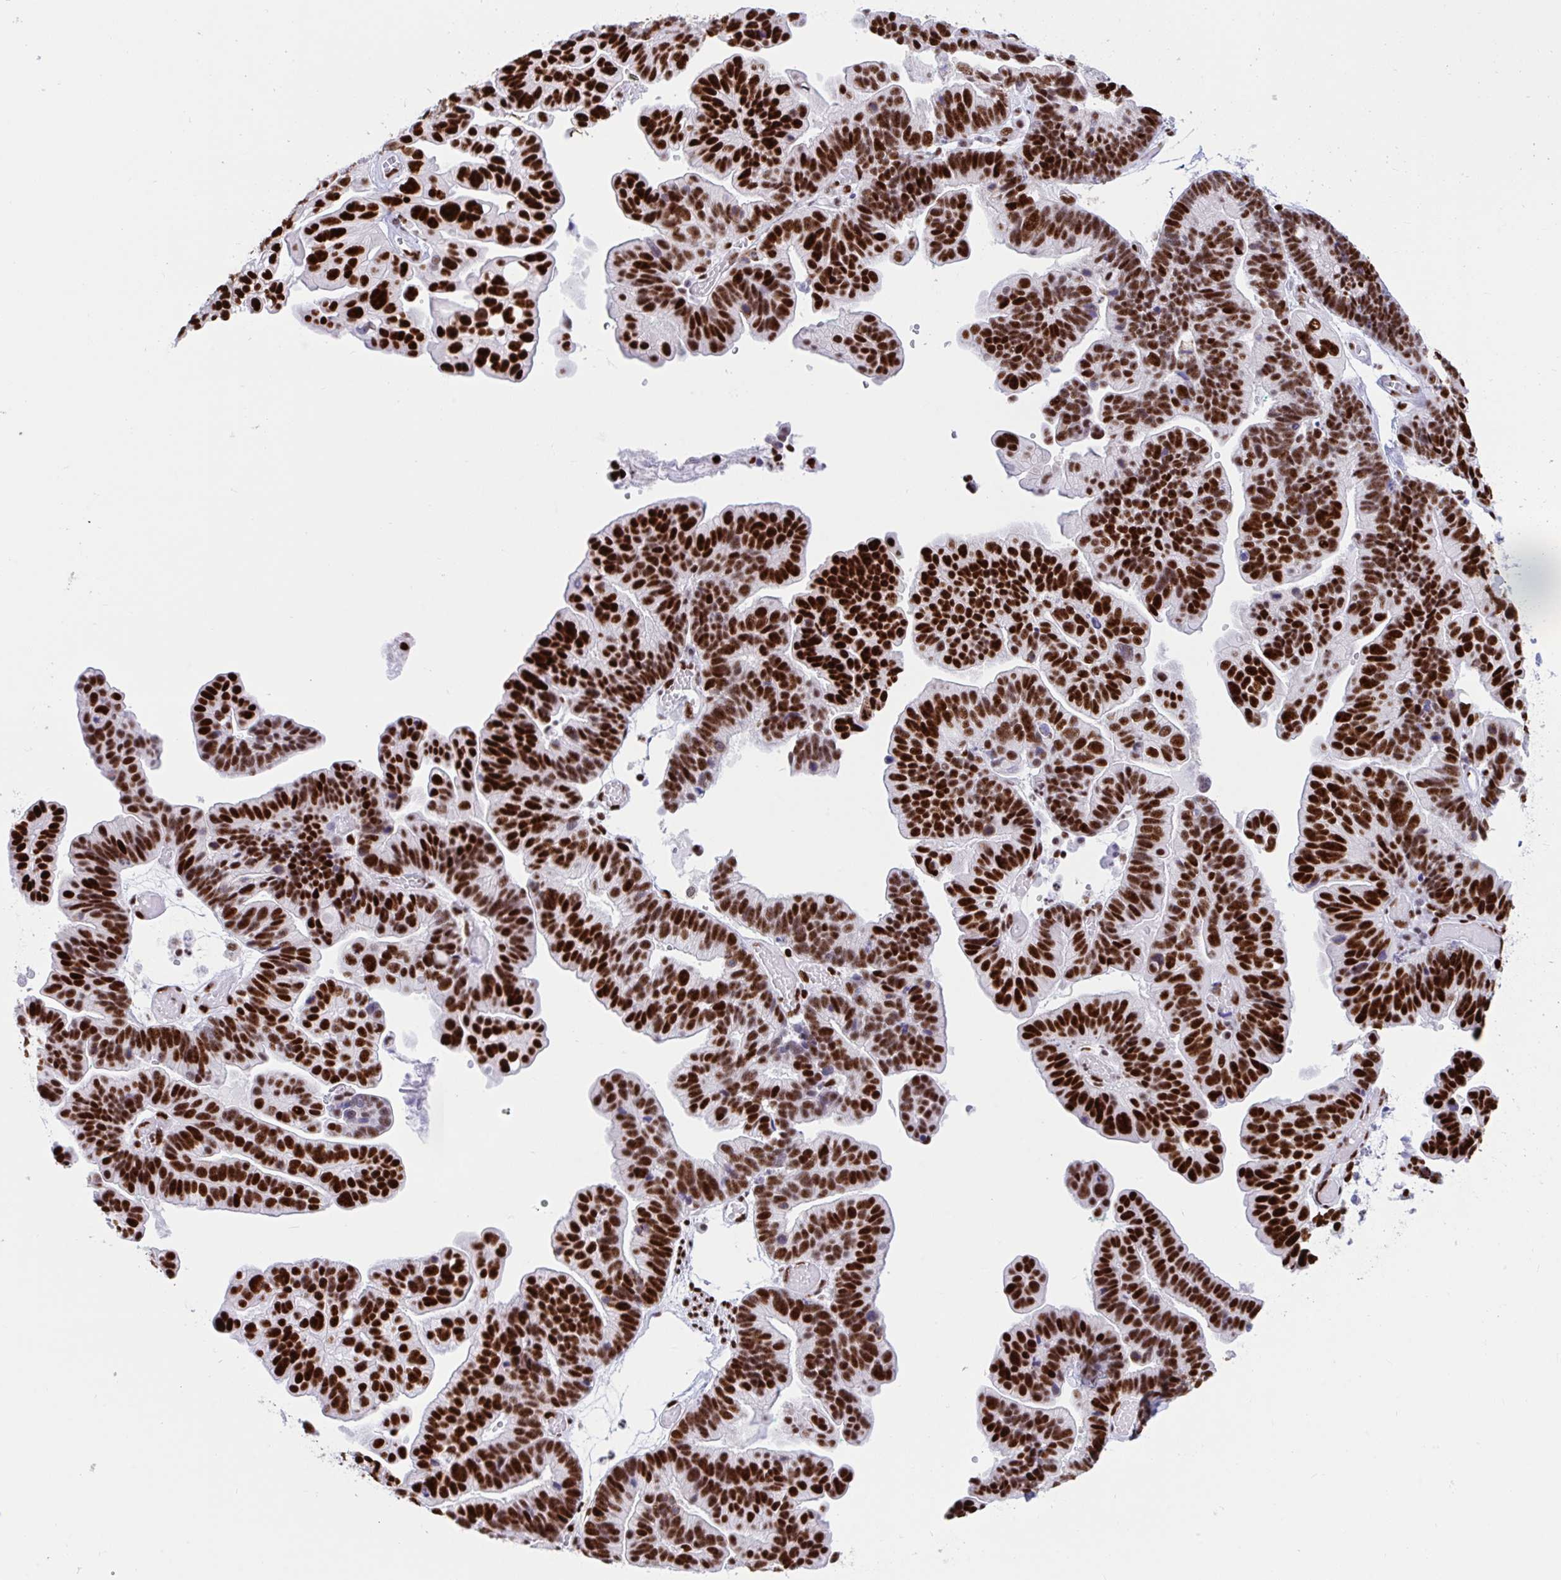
{"staining": {"intensity": "strong", "quantity": ">75%", "location": "nuclear"}, "tissue": "ovarian cancer", "cell_type": "Tumor cells", "image_type": "cancer", "snomed": [{"axis": "morphology", "description": "Cystadenocarcinoma, serous, NOS"}, {"axis": "topography", "description": "Ovary"}], "caption": "Ovarian cancer tissue shows strong nuclear staining in approximately >75% of tumor cells, visualized by immunohistochemistry.", "gene": "IKZF2", "patient": {"sex": "female", "age": 56}}